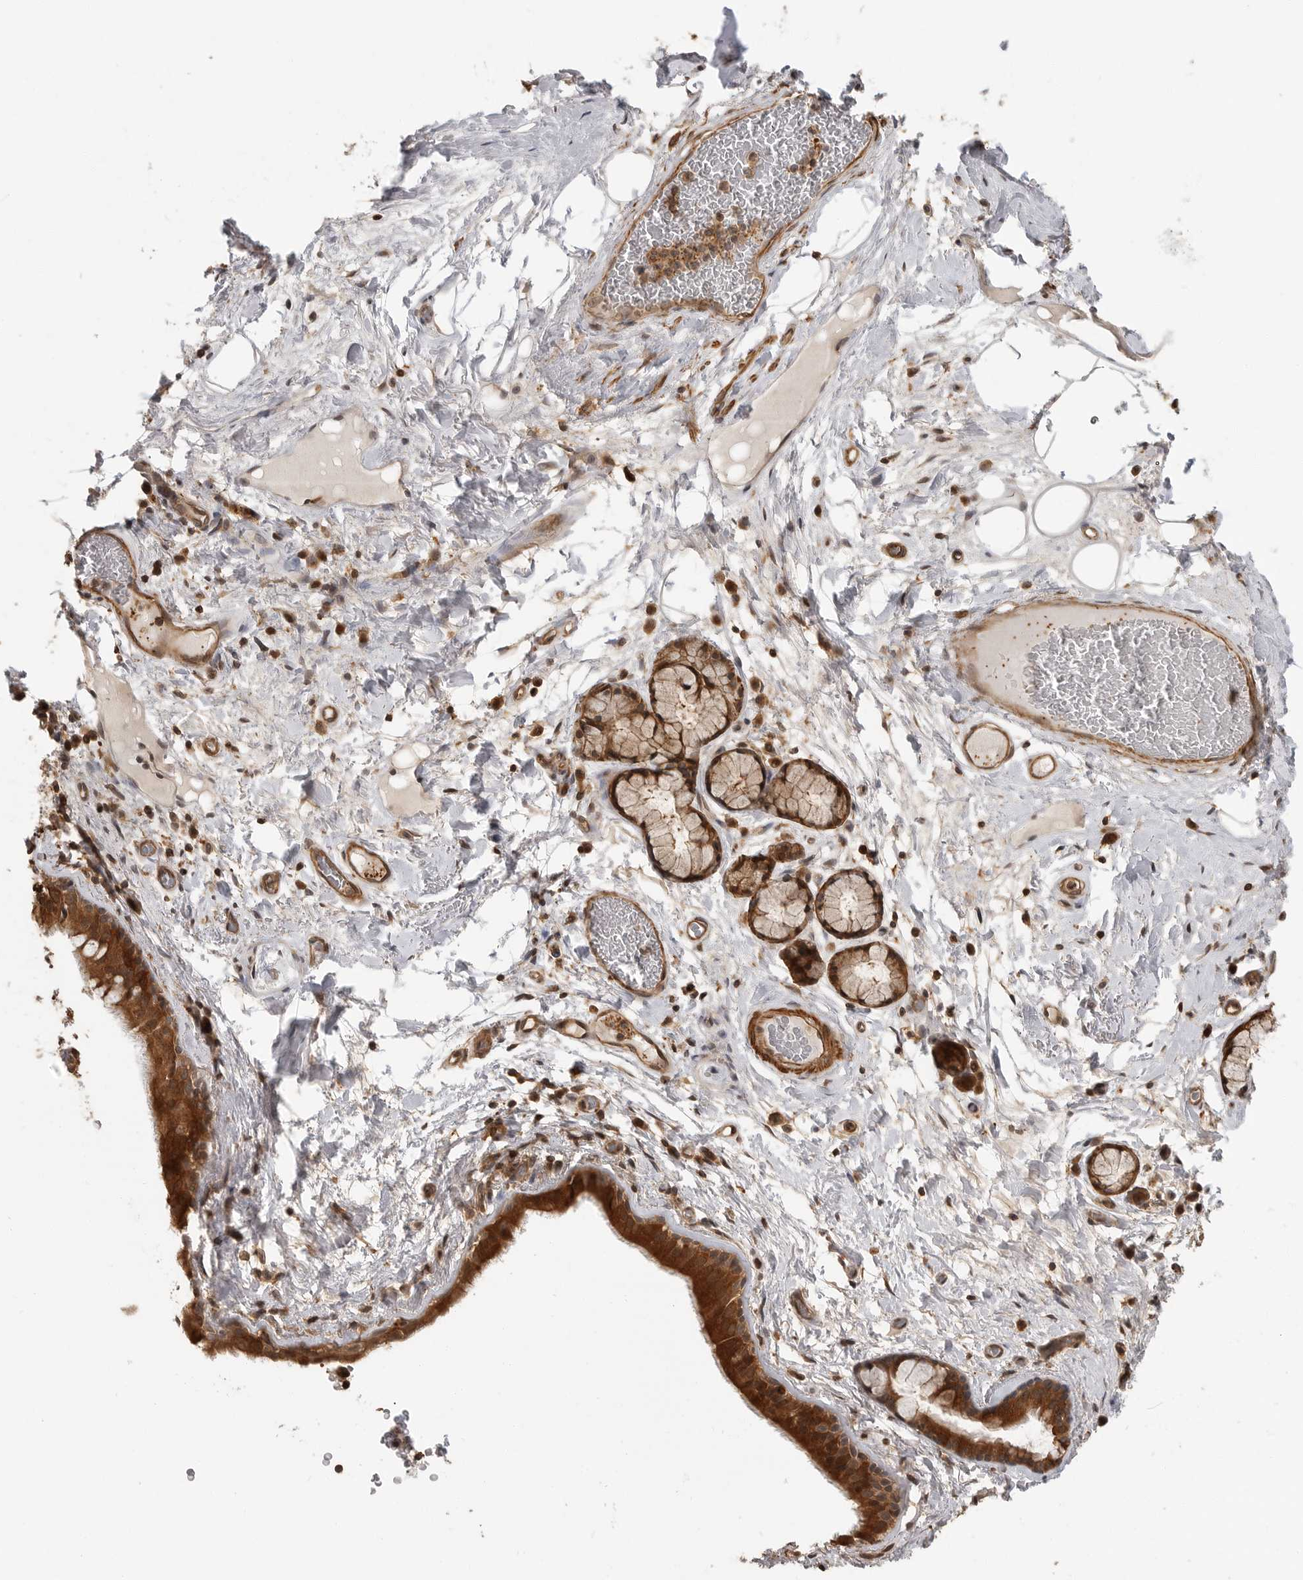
{"staining": {"intensity": "negative", "quantity": "none", "location": "none"}, "tissue": "adipose tissue", "cell_type": "Adipocytes", "image_type": "normal", "snomed": [{"axis": "morphology", "description": "Normal tissue, NOS"}, {"axis": "topography", "description": "Cartilage tissue"}], "caption": "This image is of unremarkable adipose tissue stained with immunohistochemistry to label a protein in brown with the nuclei are counter-stained blue. There is no positivity in adipocytes. The staining is performed using DAB (3,3'-diaminobenzidine) brown chromogen with nuclei counter-stained in using hematoxylin.", "gene": "ERN1", "patient": {"sex": "female", "age": 63}}